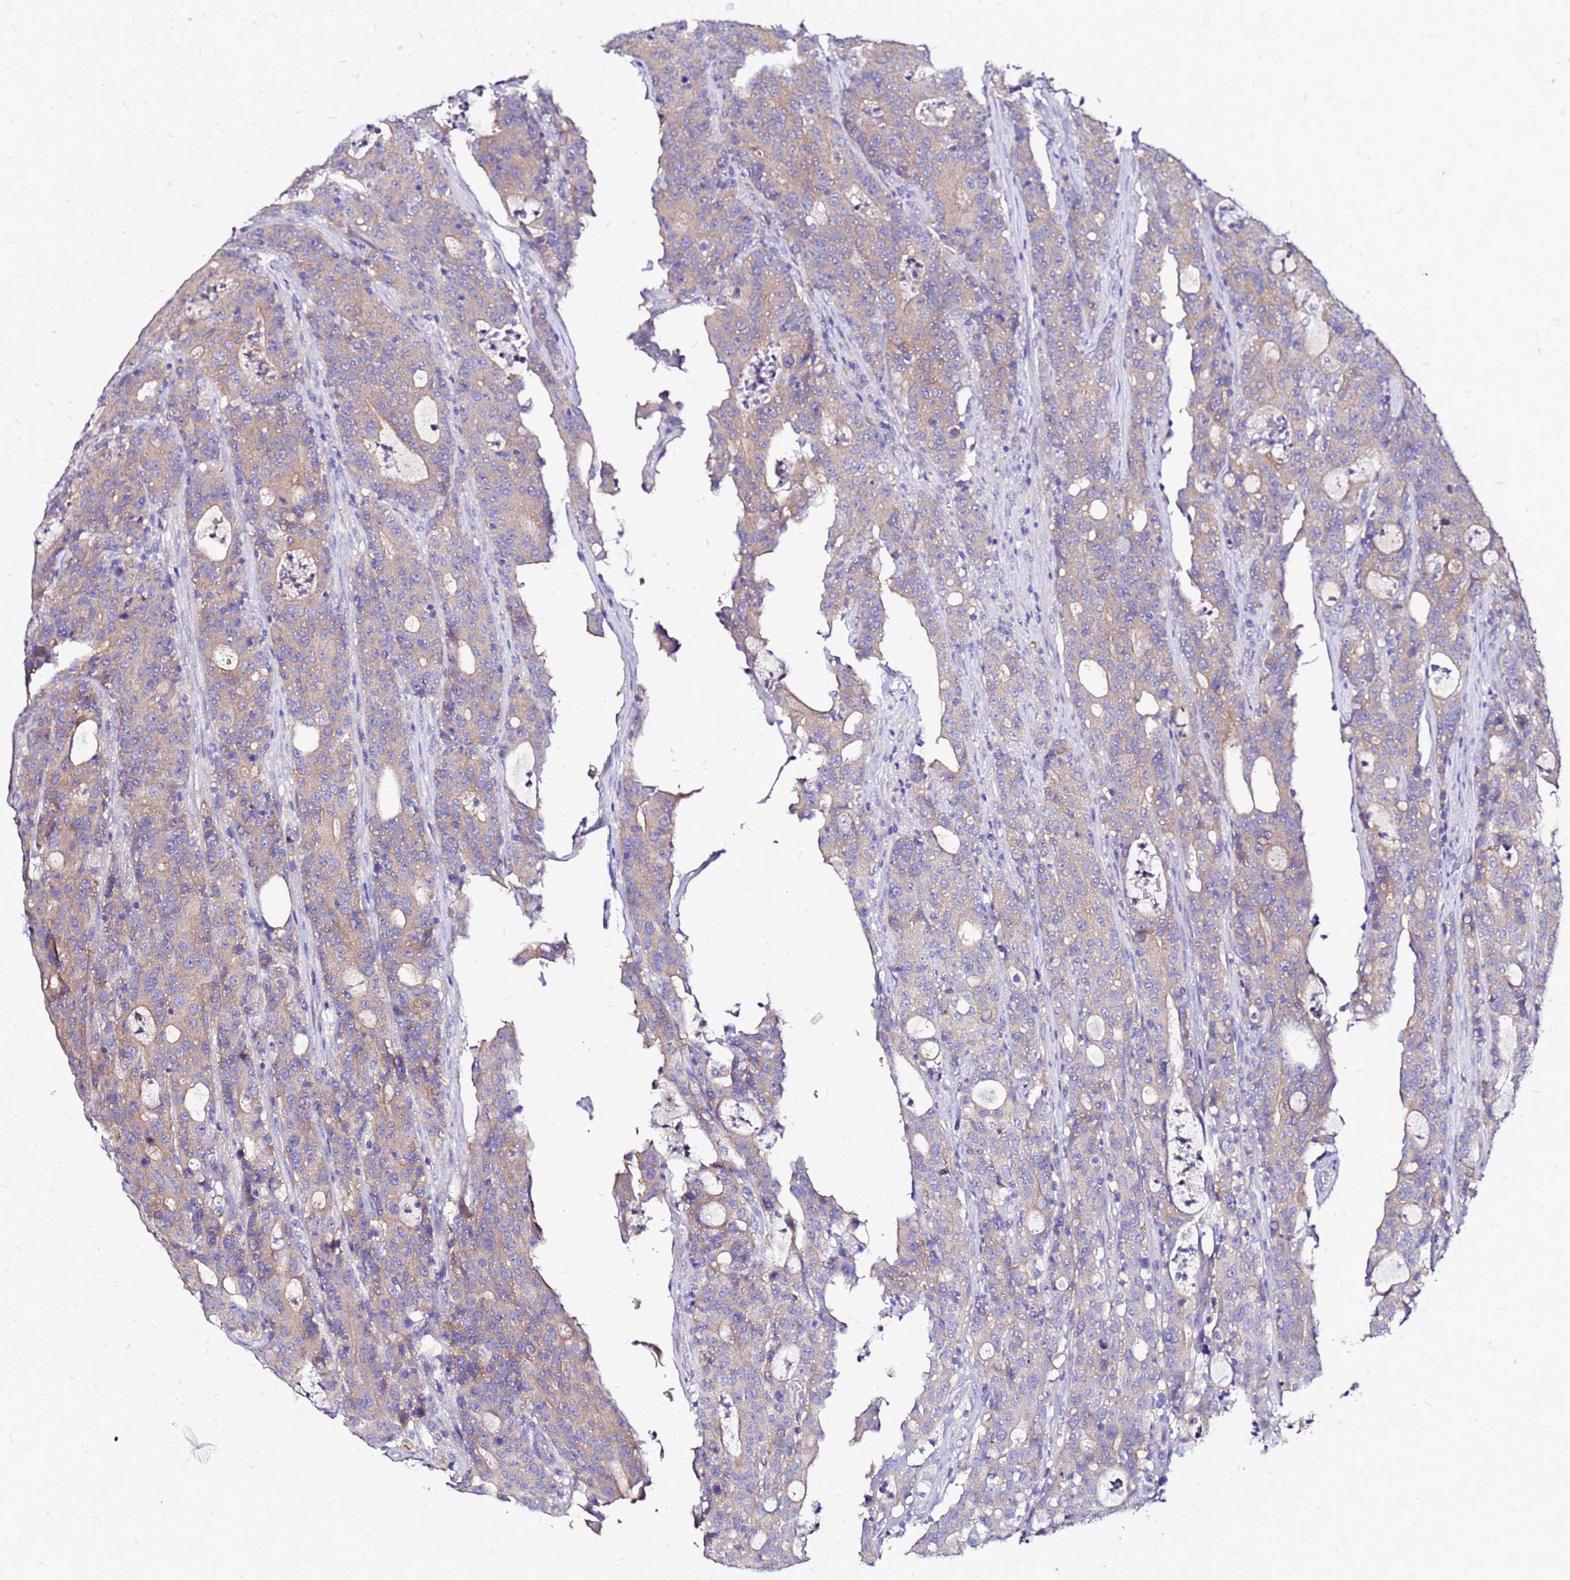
{"staining": {"intensity": "weak", "quantity": ">75%", "location": "cytoplasmic/membranous"}, "tissue": "colorectal cancer", "cell_type": "Tumor cells", "image_type": "cancer", "snomed": [{"axis": "morphology", "description": "Adenocarcinoma, NOS"}, {"axis": "topography", "description": "Colon"}], "caption": "Tumor cells display low levels of weak cytoplasmic/membranous expression in about >75% of cells in colorectal cancer.", "gene": "ARHGEF5", "patient": {"sex": "male", "age": 83}}